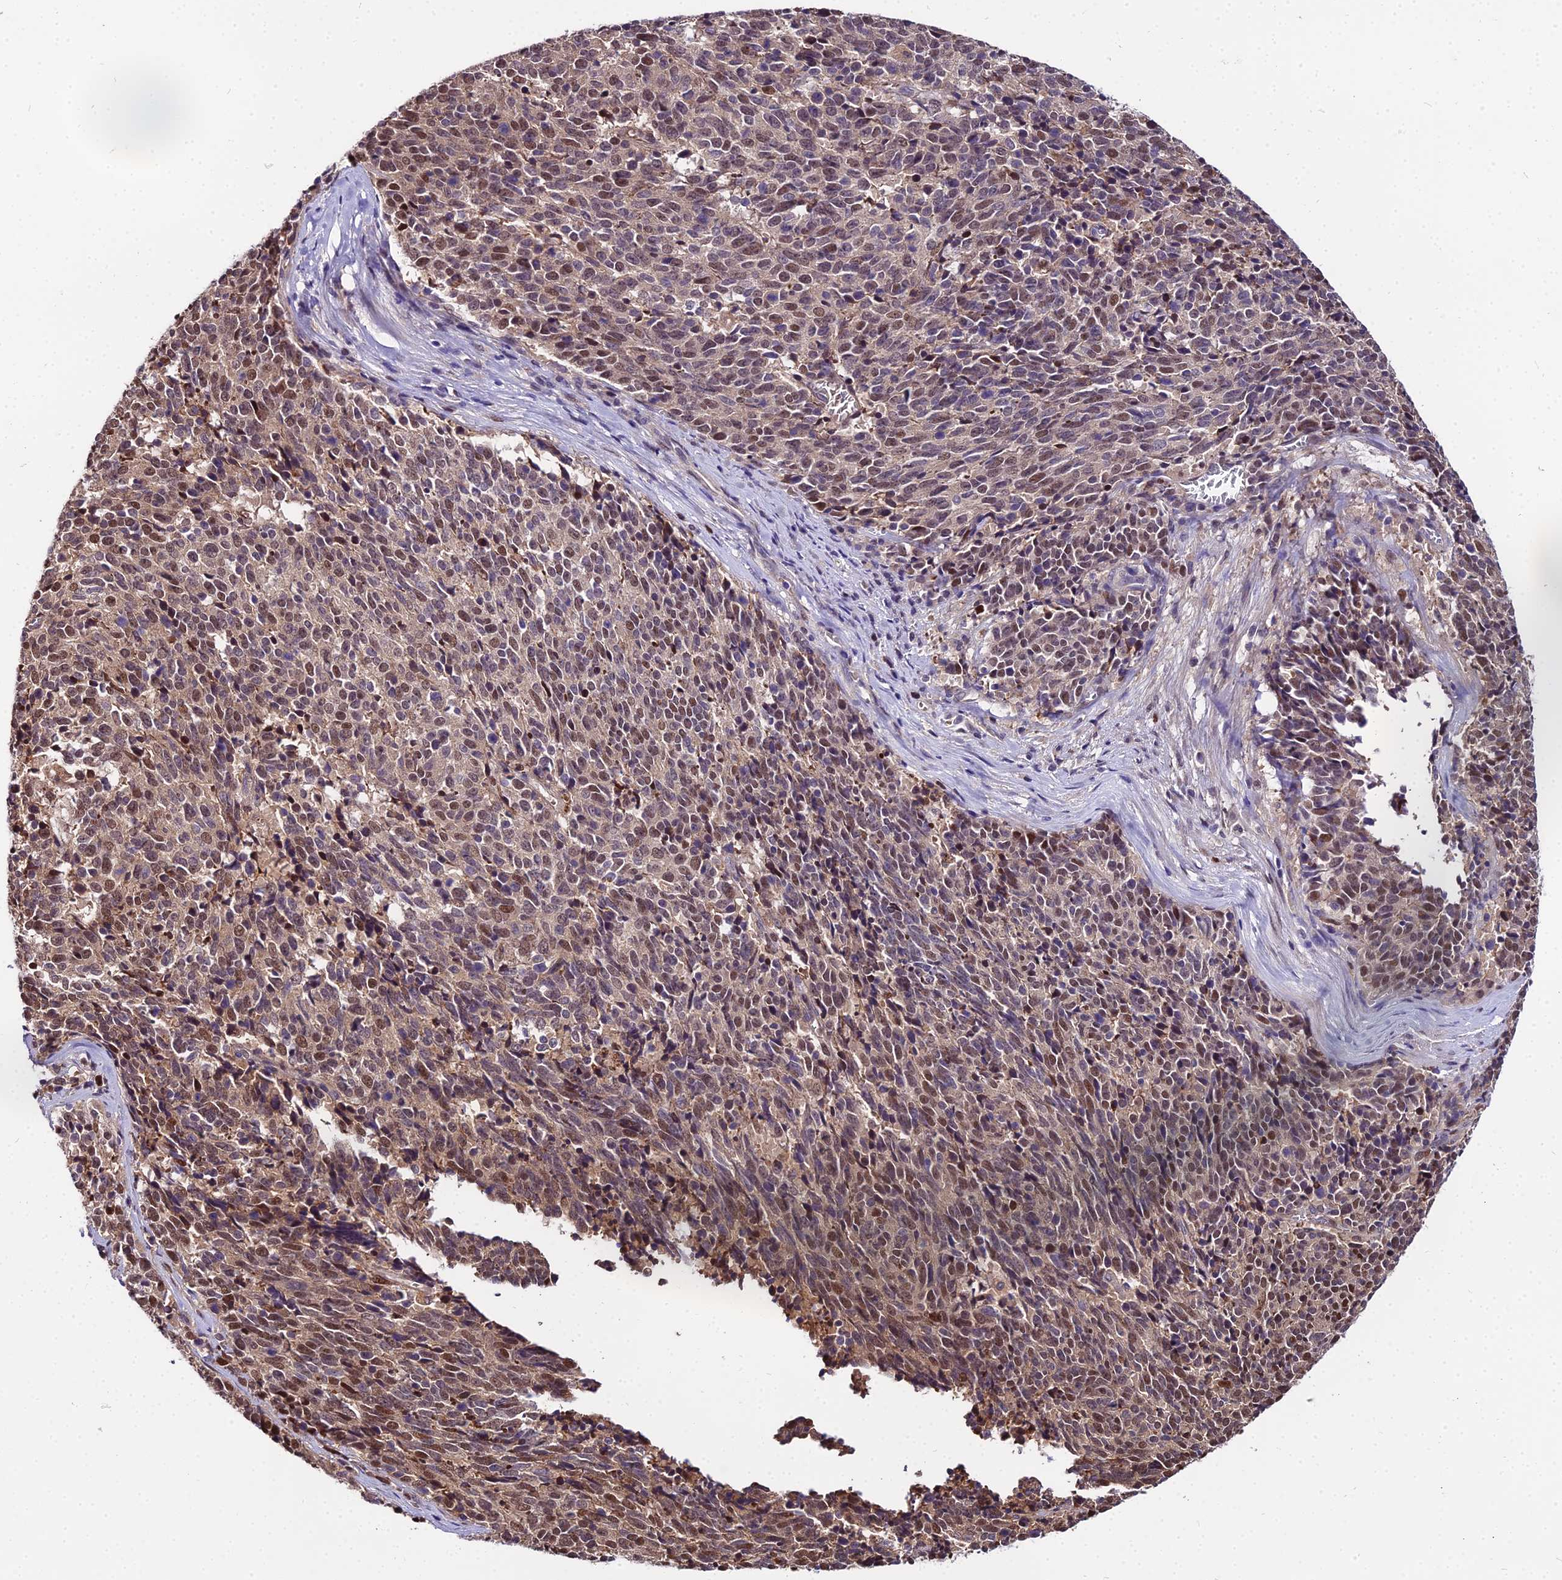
{"staining": {"intensity": "moderate", "quantity": "25%-75%", "location": "cytoplasmic/membranous,nuclear"}, "tissue": "cervical cancer", "cell_type": "Tumor cells", "image_type": "cancer", "snomed": [{"axis": "morphology", "description": "Squamous cell carcinoma, NOS"}, {"axis": "topography", "description": "Cervix"}], "caption": "Immunohistochemistry of human cervical cancer demonstrates medium levels of moderate cytoplasmic/membranous and nuclear expression in approximately 25%-75% of tumor cells. (Stains: DAB in brown, nuclei in blue, Microscopy: brightfield microscopy at high magnification).", "gene": "TRIML2", "patient": {"sex": "female", "age": 29}}